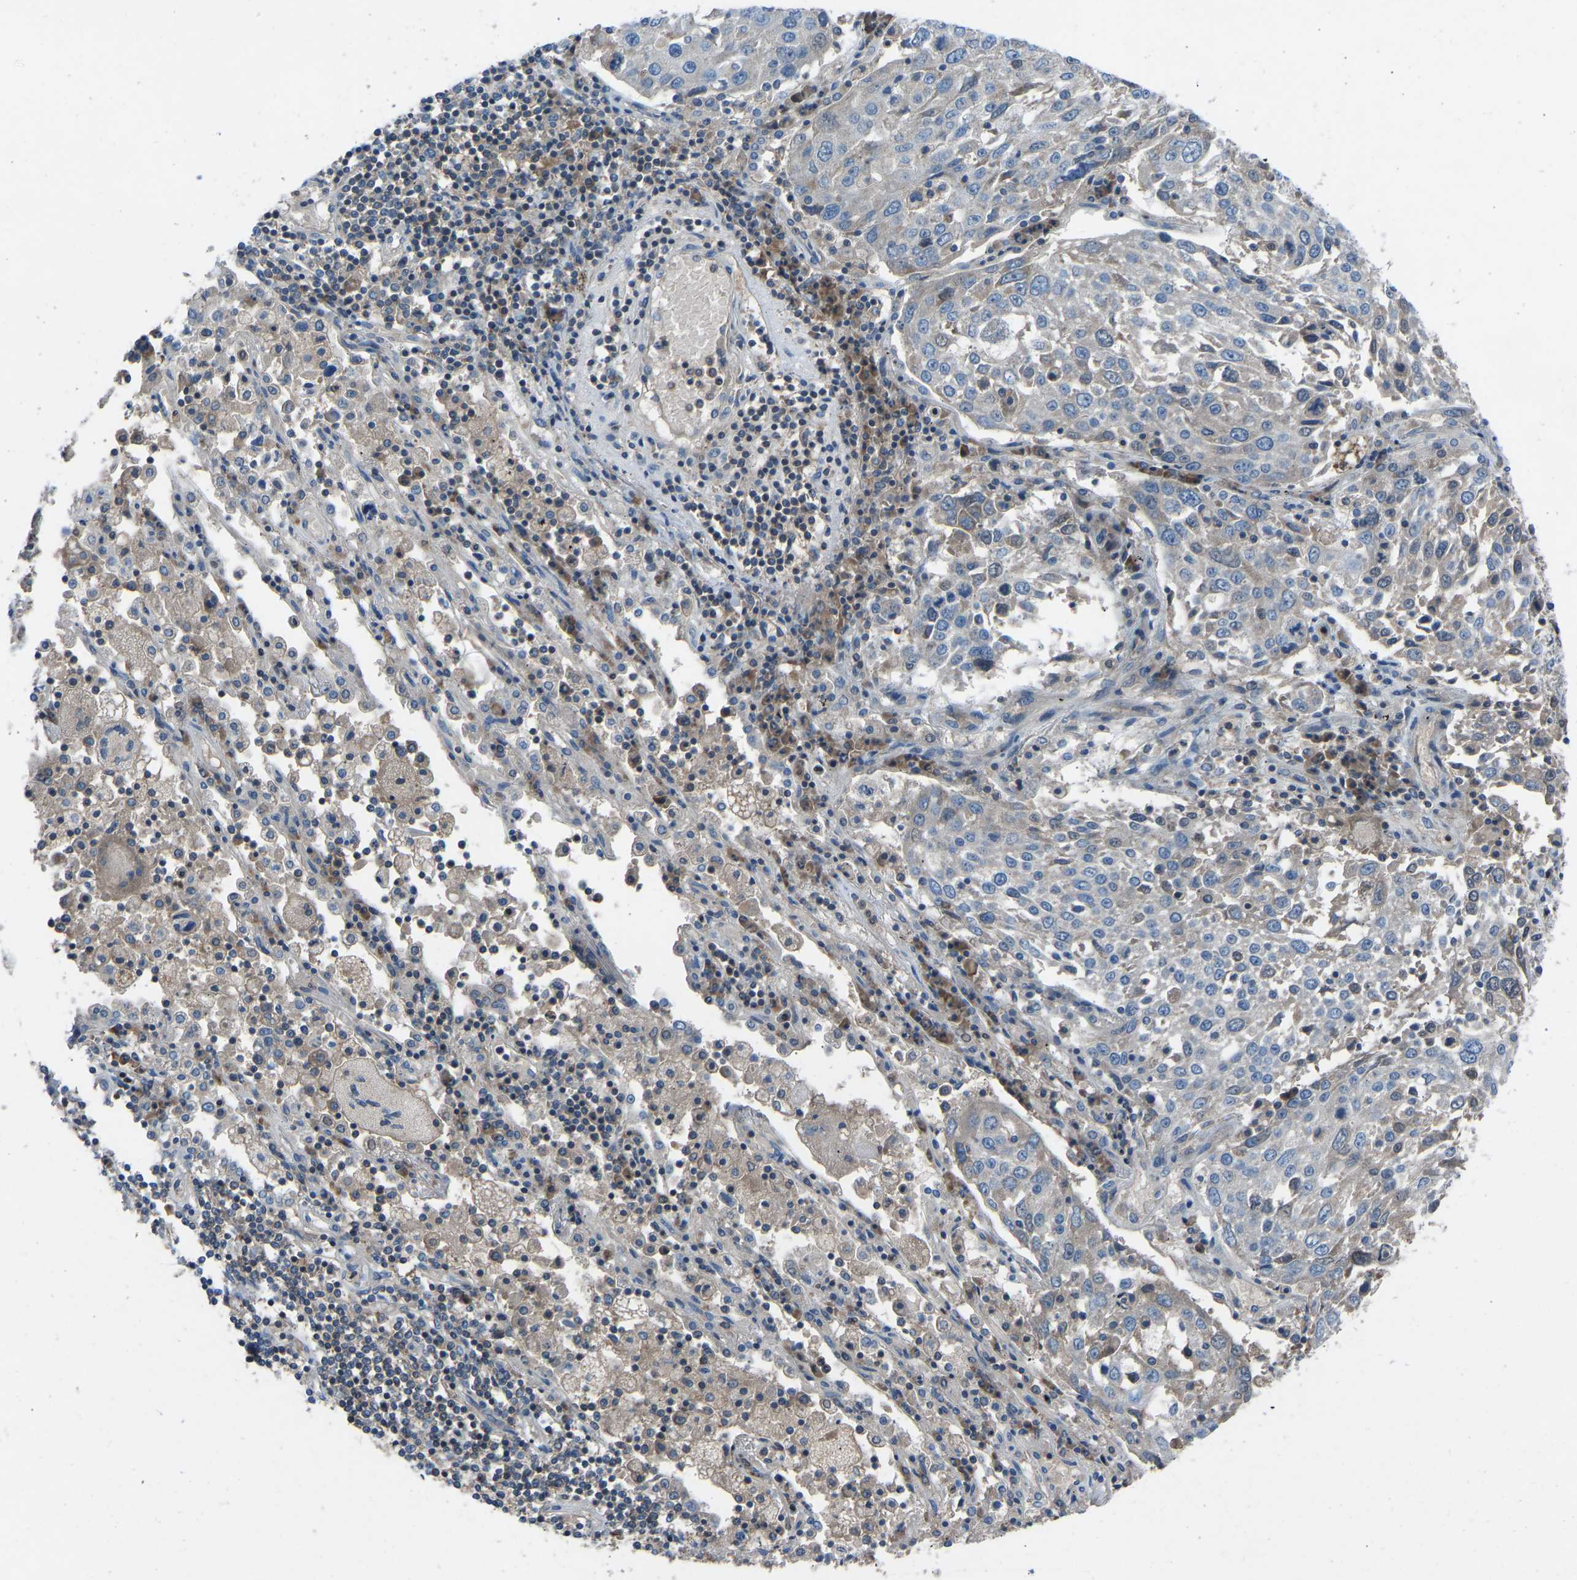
{"staining": {"intensity": "weak", "quantity": "<25%", "location": "cytoplasmic/membranous"}, "tissue": "lung cancer", "cell_type": "Tumor cells", "image_type": "cancer", "snomed": [{"axis": "morphology", "description": "Squamous cell carcinoma, NOS"}, {"axis": "topography", "description": "Lung"}], "caption": "Tumor cells are negative for brown protein staining in lung squamous cell carcinoma.", "gene": "GRK6", "patient": {"sex": "male", "age": 65}}